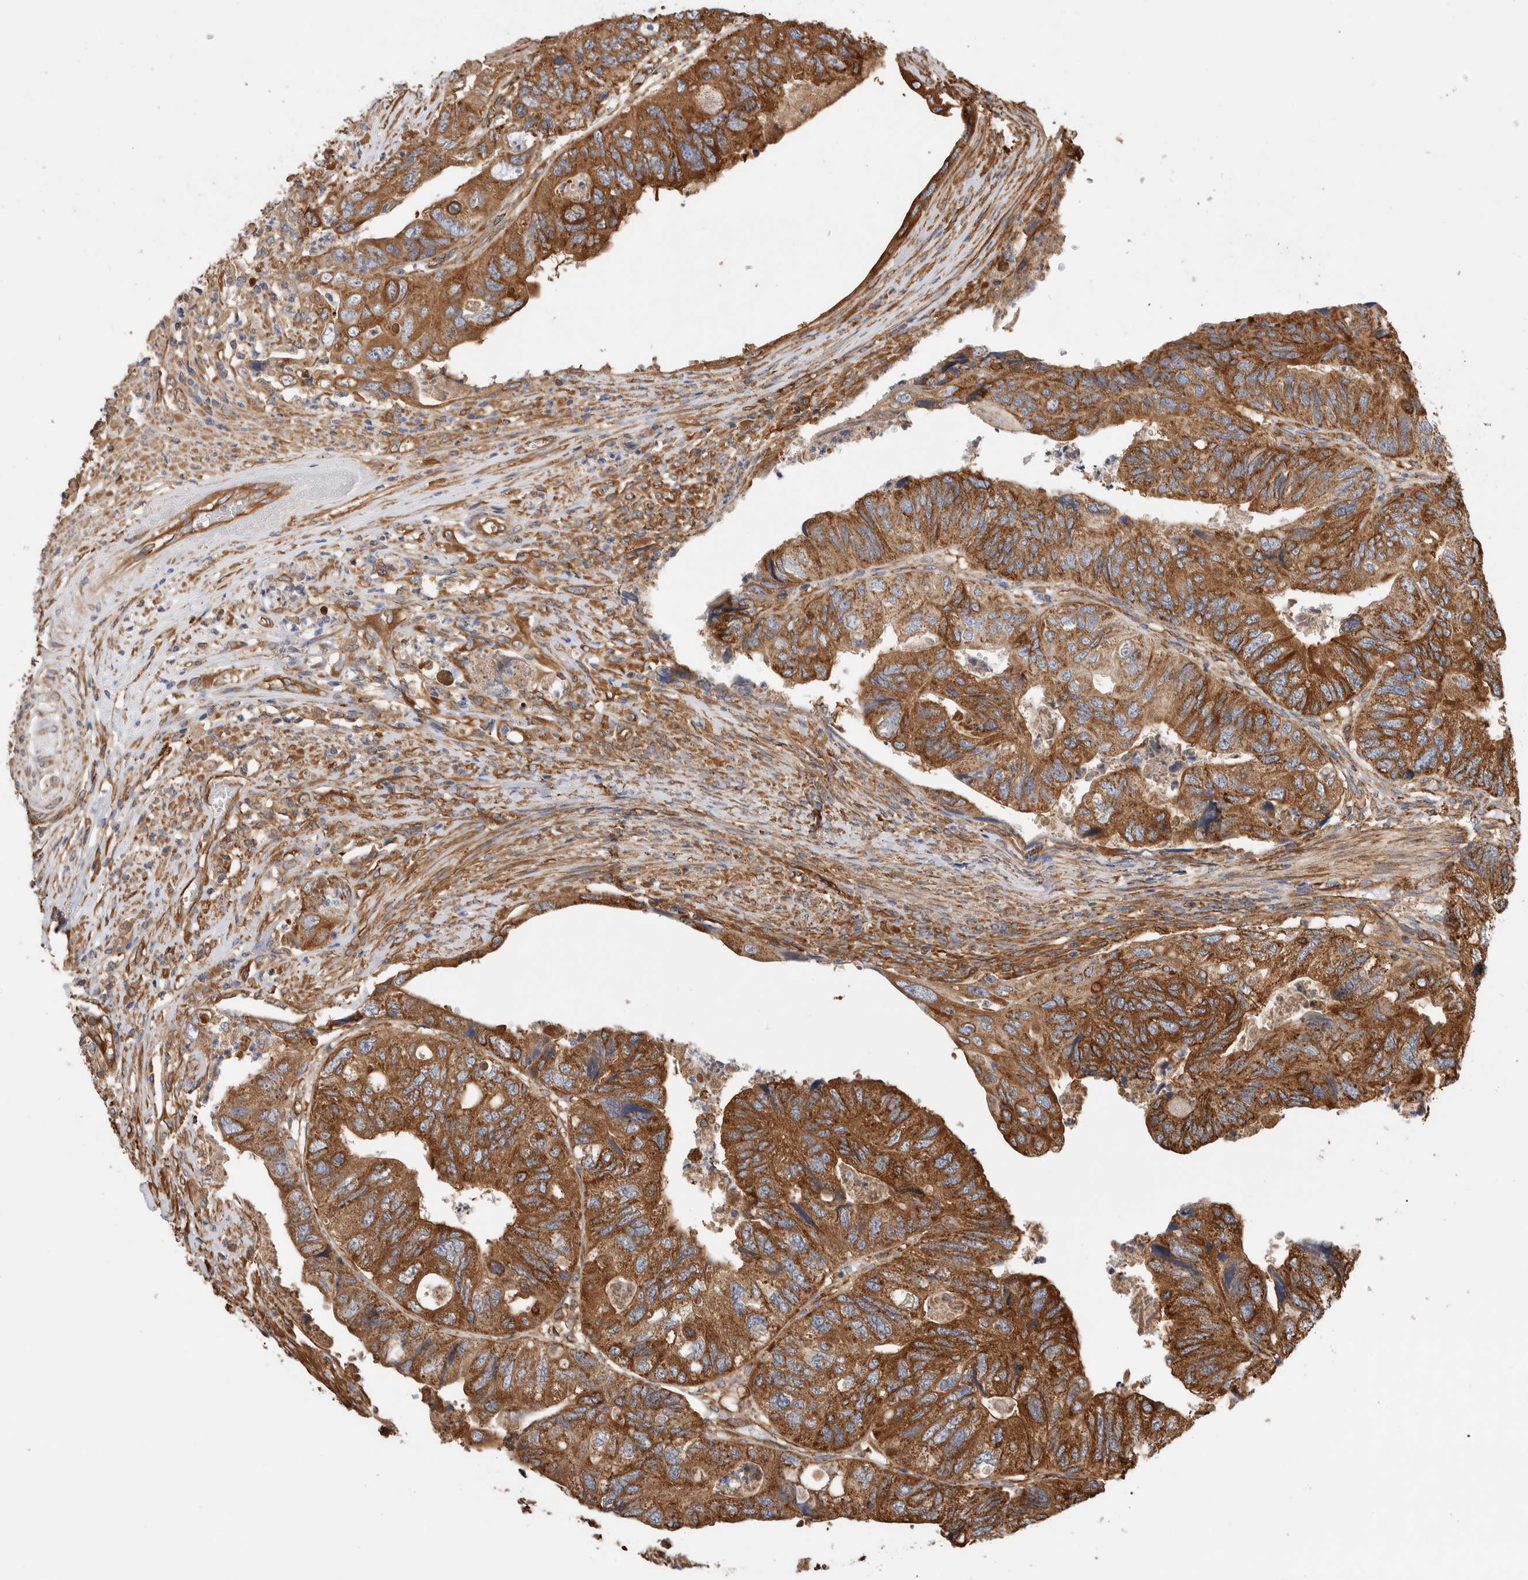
{"staining": {"intensity": "moderate", "quantity": ">75%", "location": "cytoplasmic/membranous"}, "tissue": "colorectal cancer", "cell_type": "Tumor cells", "image_type": "cancer", "snomed": [{"axis": "morphology", "description": "Adenocarcinoma, NOS"}, {"axis": "topography", "description": "Rectum"}], "caption": "IHC staining of adenocarcinoma (colorectal), which displays medium levels of moderate cytoplasmic/membranous expression in approximately >75% of tumor cells indicating moderate cytoplasmic/membranous protein positivity. The staining was performed using DAB (brown) for protein detection and nuclei were counterstained in hematoxylin (blue).", "gene": "ZNF397", "patient": {"sex": "male", "age": 63}}